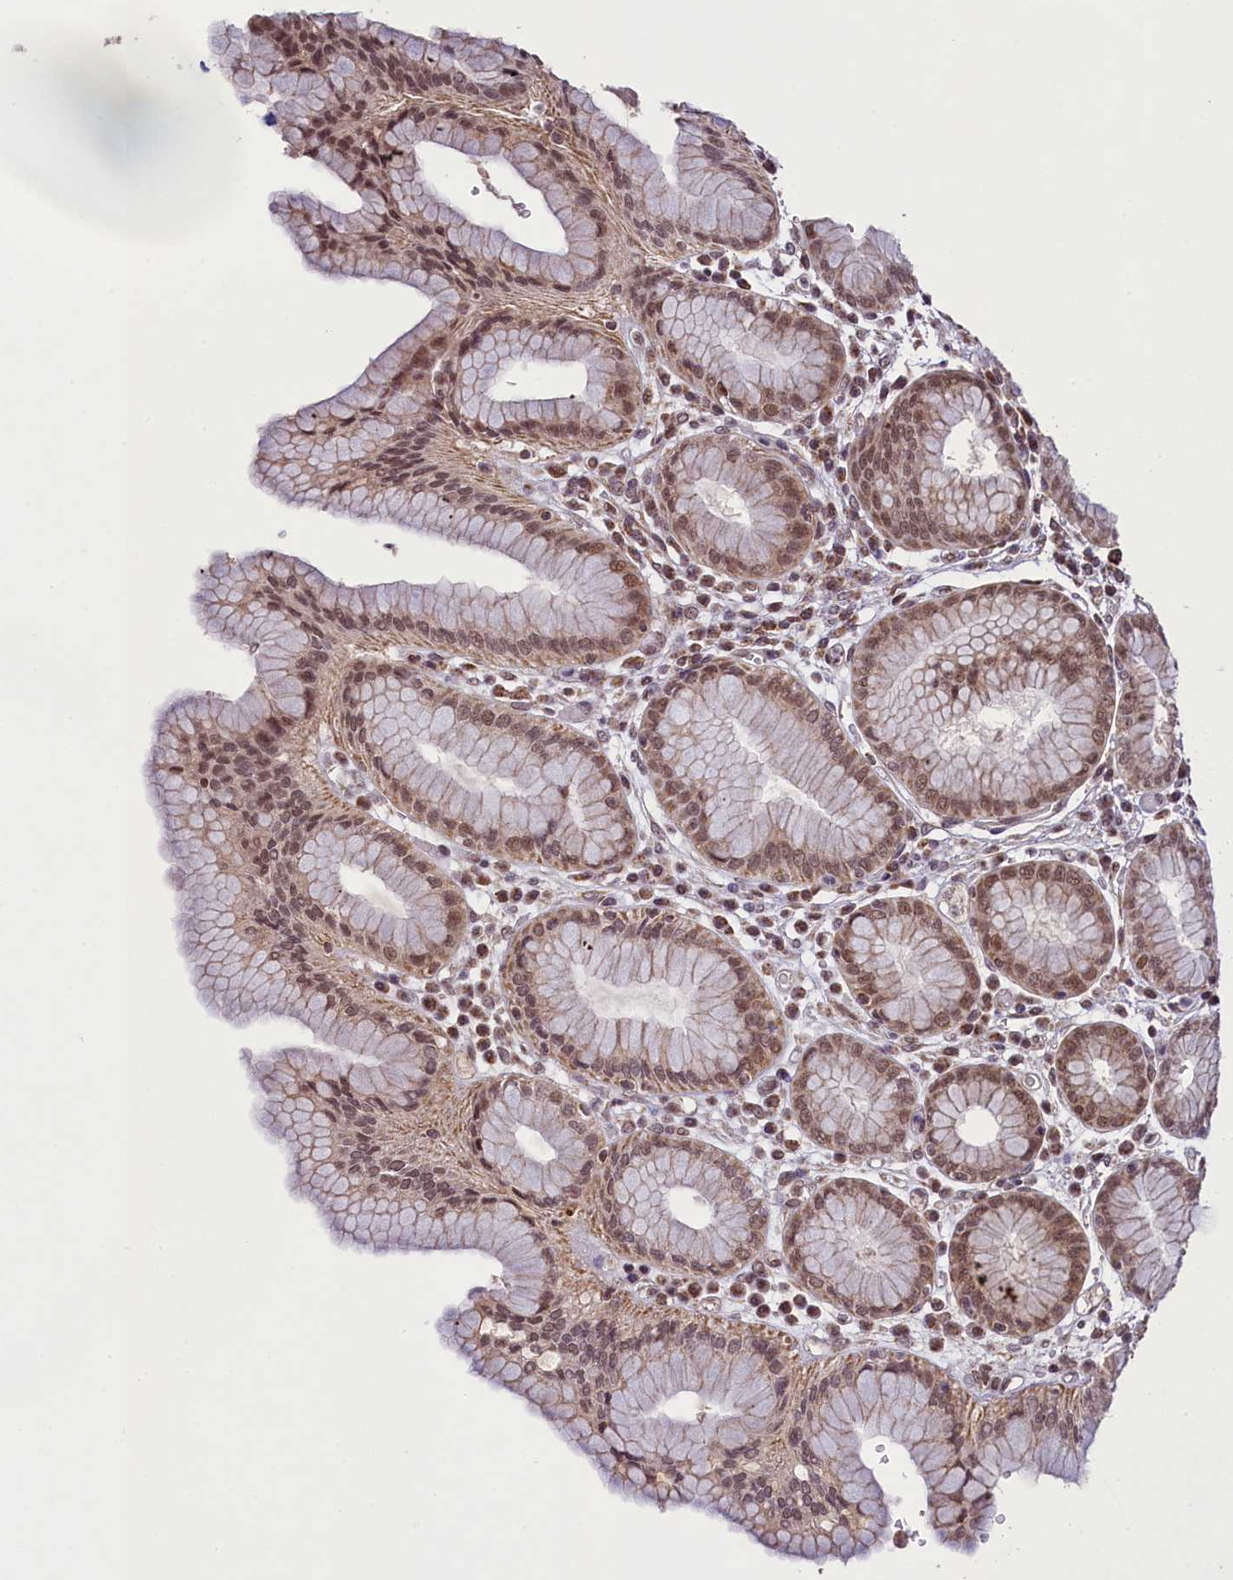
{"staining": {"intensity": "moderate", "quantity": ">75%", "location": "cytoplasmic/membranous,nuclear"}, "tissue": "stomach", "cell_type": "Glandular cells", "image_type": "normal", "snomed": [{"axis": "morphology", "description": "Normal tissue, NOS"}, {"axis": "topography", "description": "Stomach"}, {"axis": "topography", "description": "Stomach, lower"}], "caption": "Immunohistochemistry image of normal stomach: stomach stained using IHC shows medium levels of moderate protein expression localized specifically in the cytoplasmic/membranous,nuclear of glandular cells, appearing as a cytoplasmic/membranous,nuclear brown color.", "gene": "PAF1", "patient": {"sex": "female", "age": 56}}